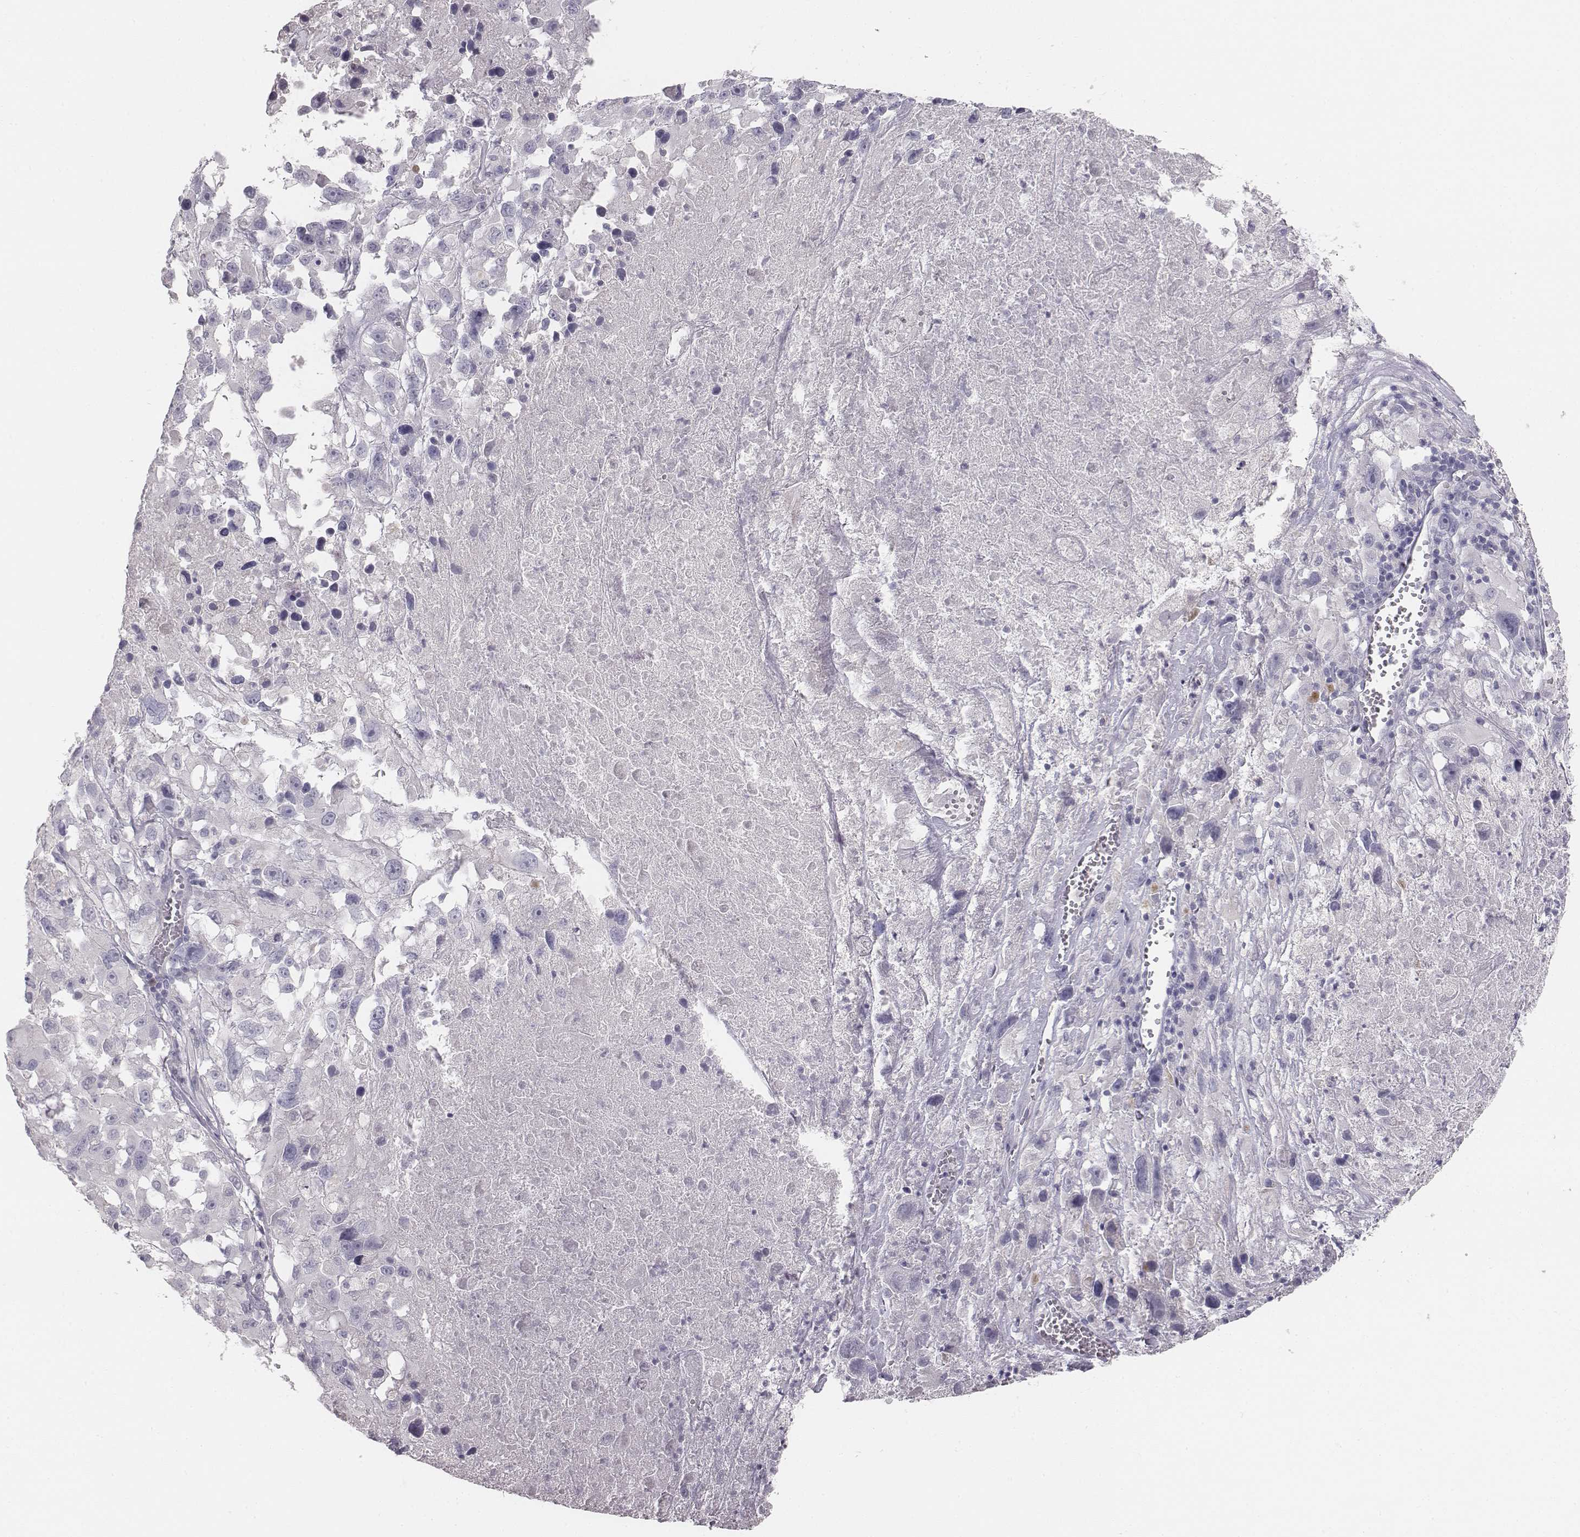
{"staining": {"intensity": "negative", "quantity": "none", "location": "none"}, "tissue": "melanoma", "cell_type": "Tumor cells", "image_type": "cancer", "snomed": [{"axis": "morphology", "description": "Malignant melanoma, Metastatic site"}, {"axis": "topography", "description": "Lymph node"}], "caption": "Tumor cells are negative for brown protein staining in melanoma. (DAB immunohistochemistry (IHC) with hematoxylin counter stain).", "gene": "MYH6", "patient": {"sex": "male", "age": 50}}